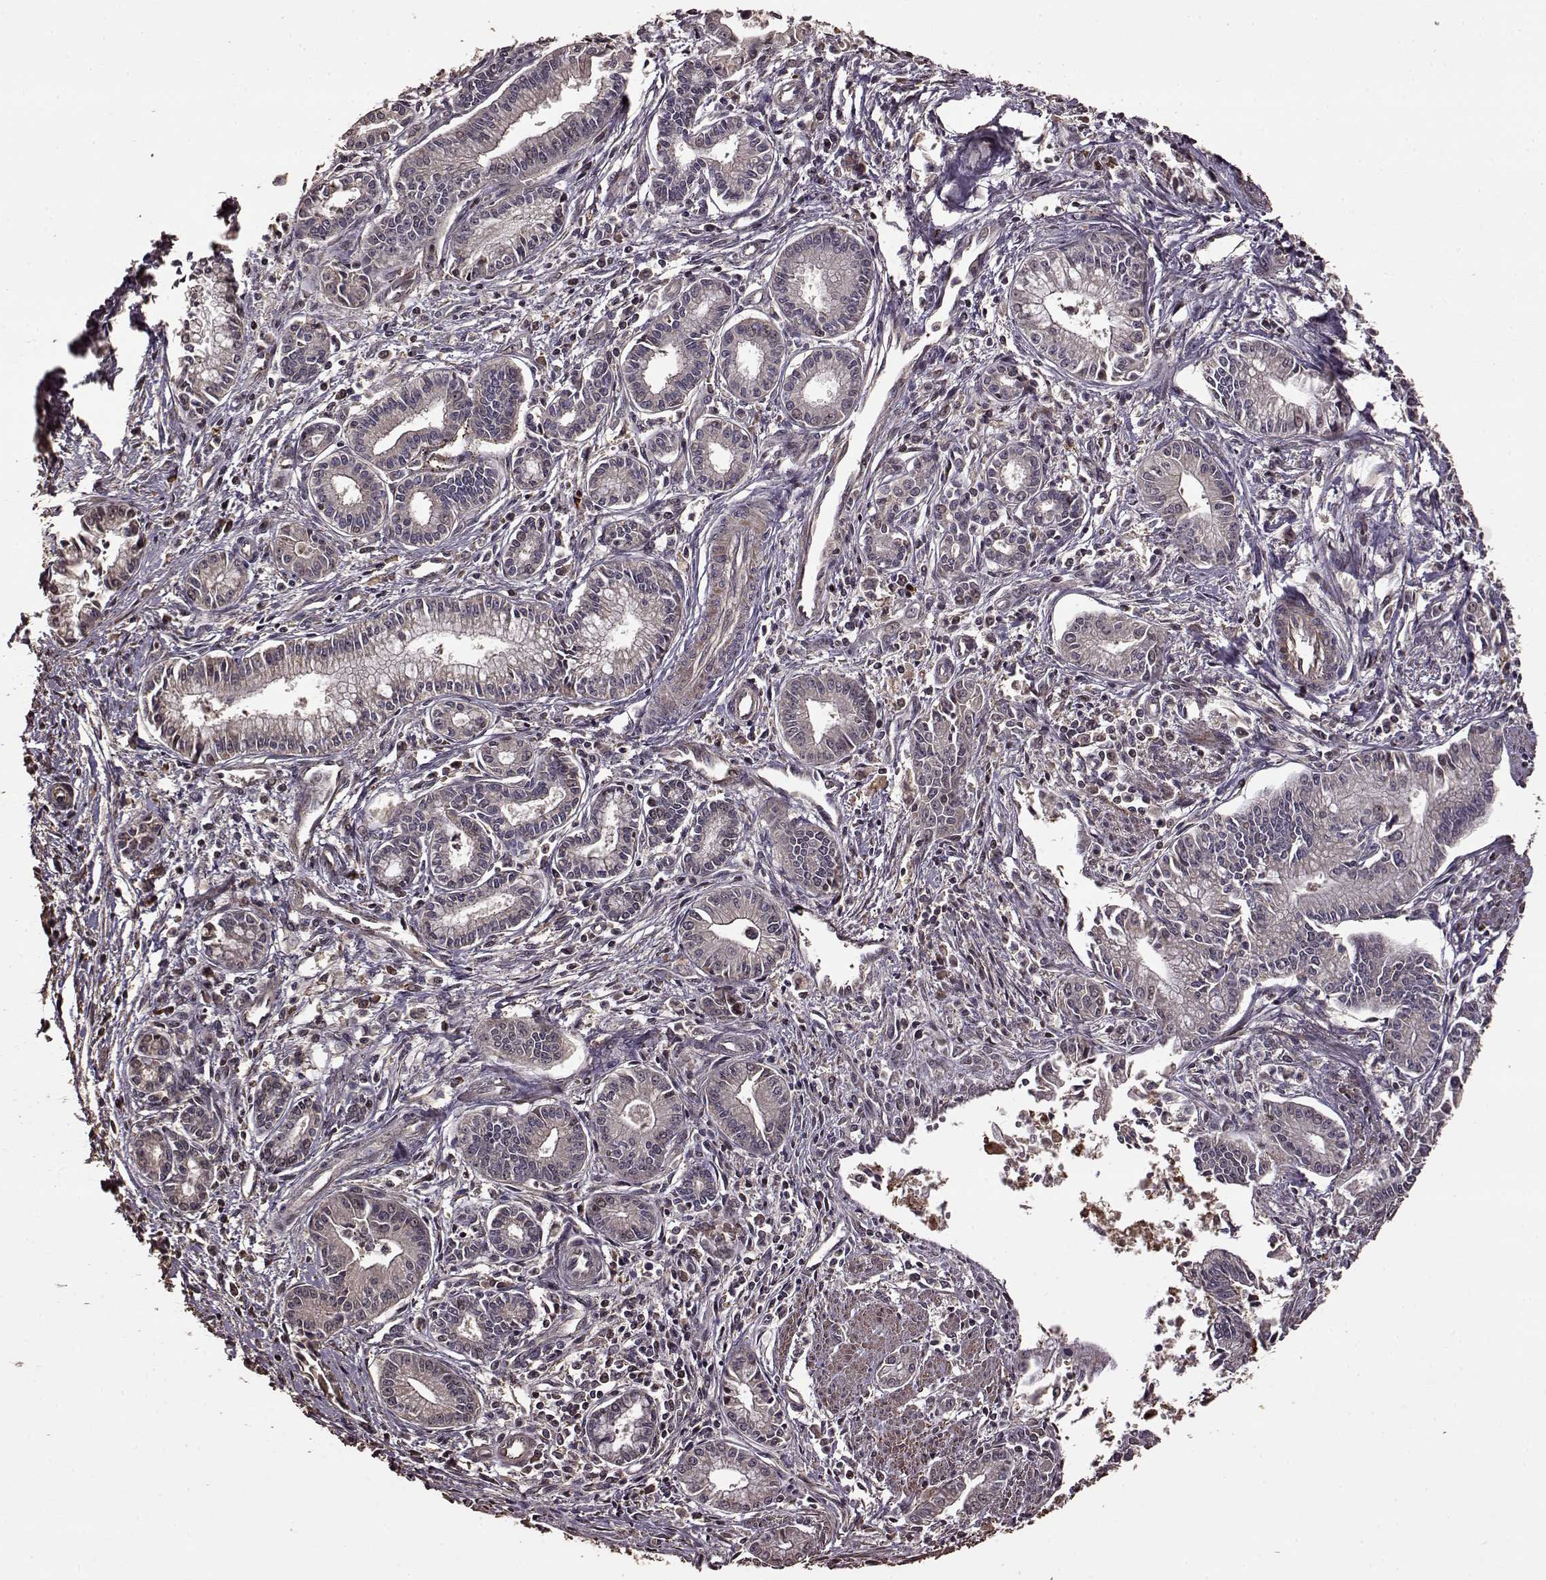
{"staining": {"intensity": "negative", "quantity": "none", "location": "none"}, "tissue": "pancreatic cancer", "cell_type": "Tumor cells", "image_type": "cancer", "snomed": [{"axis": "morphology", "description": "Adenocarcinoma, NOS"}, {"axis": "topography", "description": "Pancreas"}], "caption": "Pancreatic adenocarcinoma was stained to show a protein in brown. There is no significant staining in tumor cells.", "gene": "FBXW11", "patient": {"sex": "female", "age": 65}}